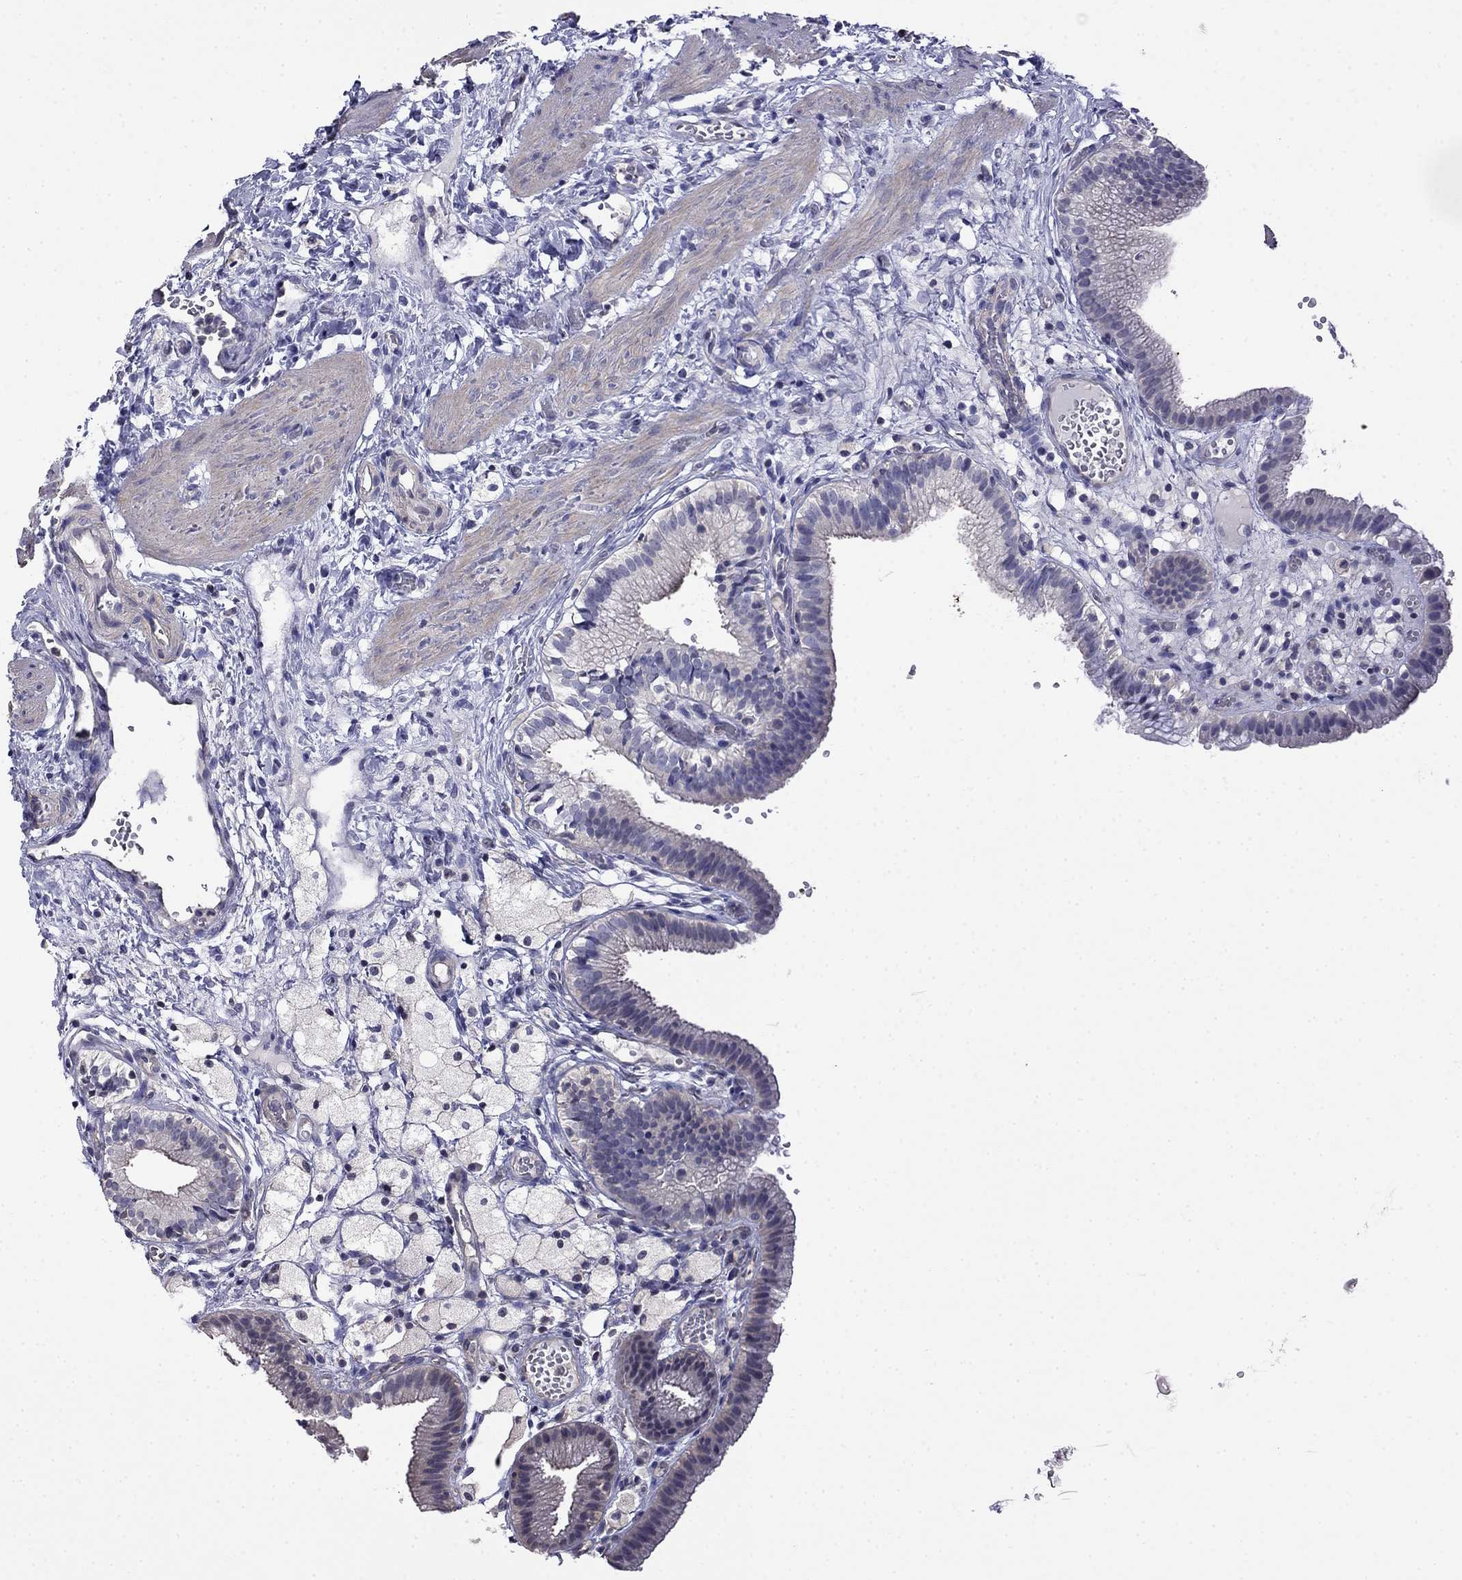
{"staining": {"intensity": "weak", "quantity": "<25%", "location": "cytoplasmic/membranous"}, "tissue": "gallbladder", "cell_type": "Glandular cells", "image_type": "normal", "snomed": [{"axis": "morphology", "description": "Normal tissue, NOS"}, {"axis": "topography", "description": "Gallbladder"}], "caption": "Immunohistochemistry (IHC) image of normal gallbladder stained for a protein (brown), which exhibits no staining in glandular cells. (Brightfield microscopy of DAB IHC at high magnification).", "gene": "GUCA1B", "patient": {"sex": "female", "age": 24}}